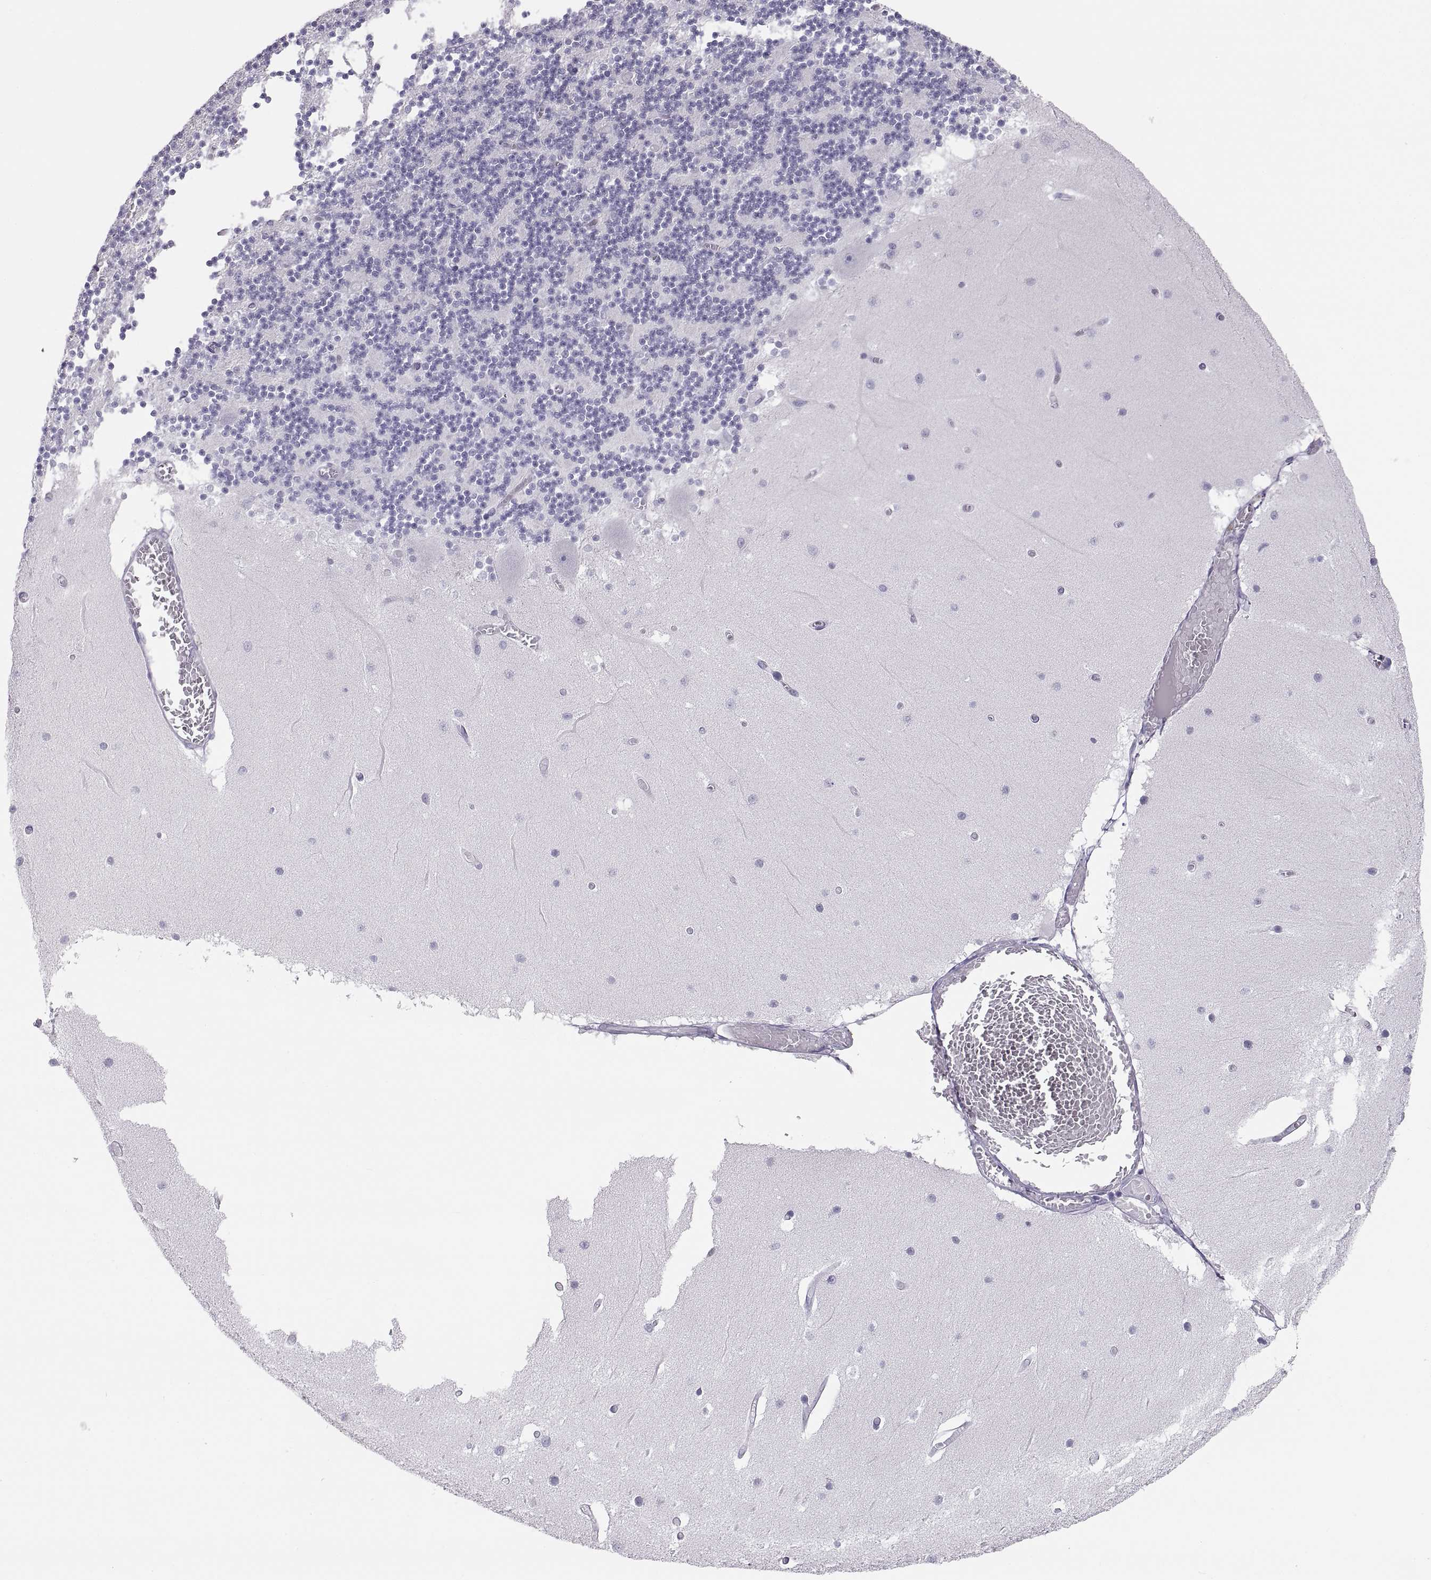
{"staining": {"intensity": "negative", "quantity": "none", "location": "none"}, "tissue": "cerebellum", "cell_type": "Cells in granular layer", "image_type": "normal", "snomed": [{"axis": "morphology", "description": "Normal tissue, NOS"}, {"axis": "topography", "description": "Cerebellum"}], "caption": "An IHC micrograph of unremarkable cerebellum is shown. There is no staining in cells in granular layer of cerebellum.", "gene": "SEMG1", "patient": {"sex": "female", "age": 28}}